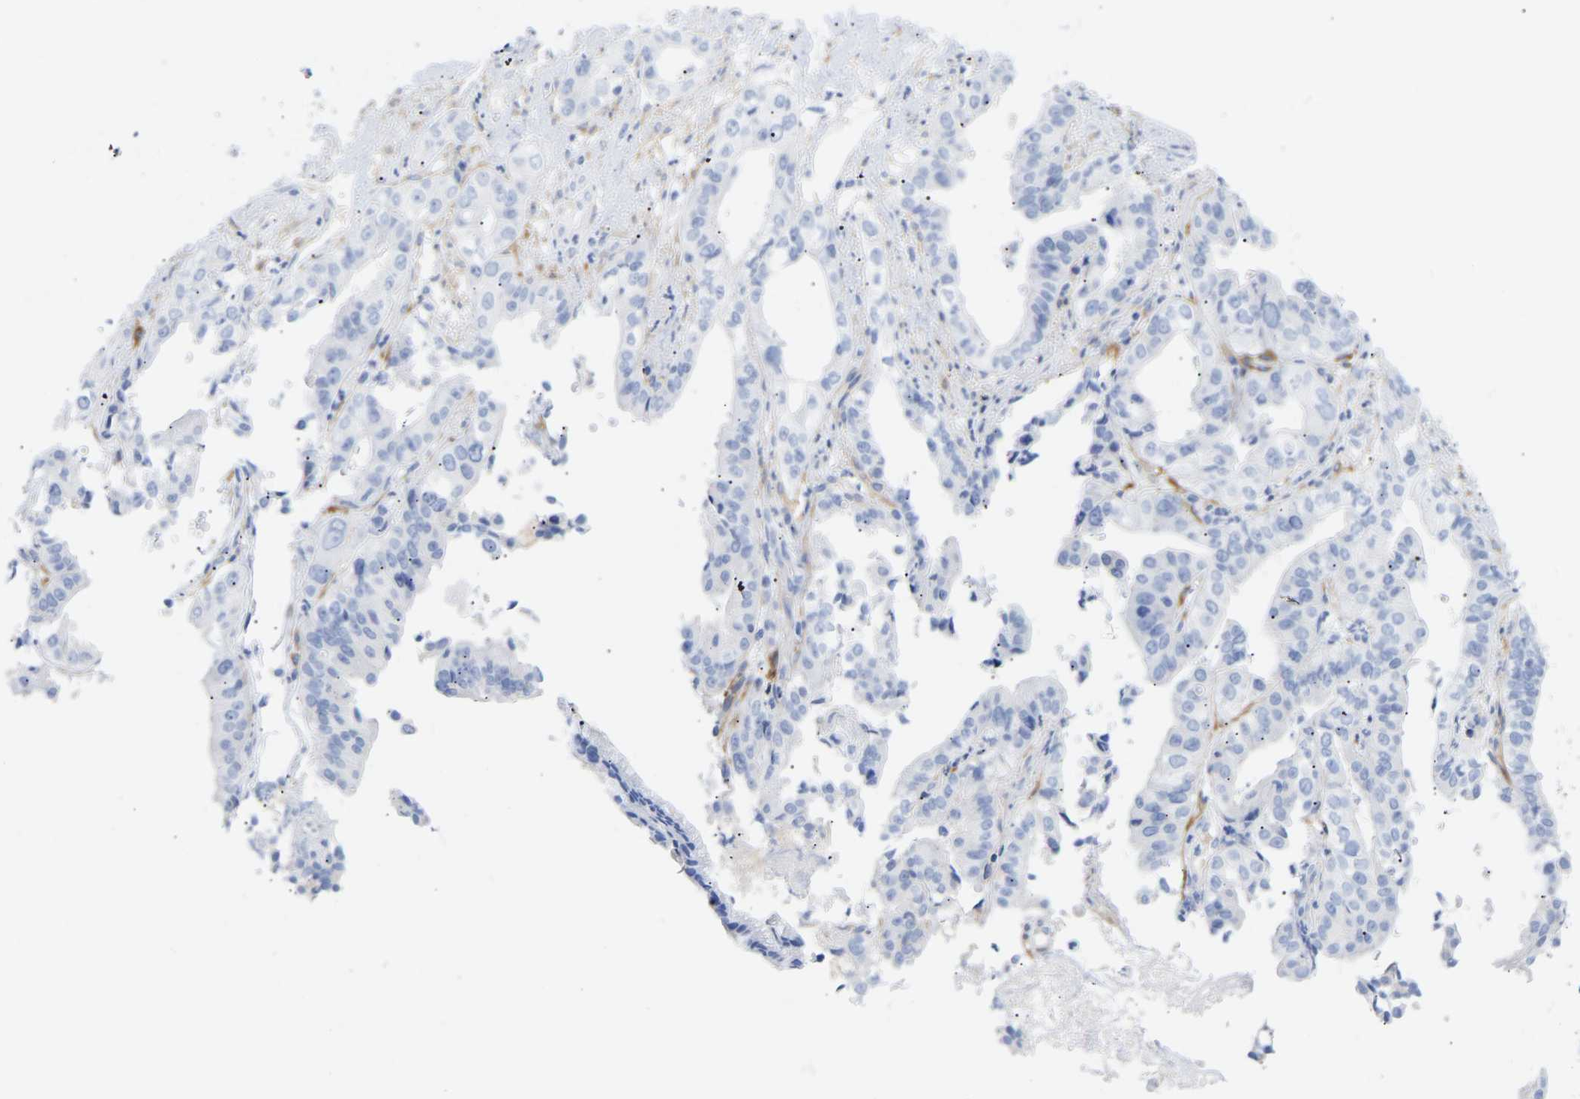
{"staining": {"intensity": "negative", "quantity": "none", "location": "none"}, "tissue": "liver cancer", "cell_type": "Tumor cells", "image_type": "cancer", "snomed": [{"axis": "morphology", "description": "Cholangiocarcinoma"}, {"axis": "topography", "description": "Liver"}], "caption": "The micrograph demonstrates no staining of tumor cells in liver cancer (cholangiocarcinoma).", "gene": "AMPH", "patient": {"sex": "female", "age": 61}}